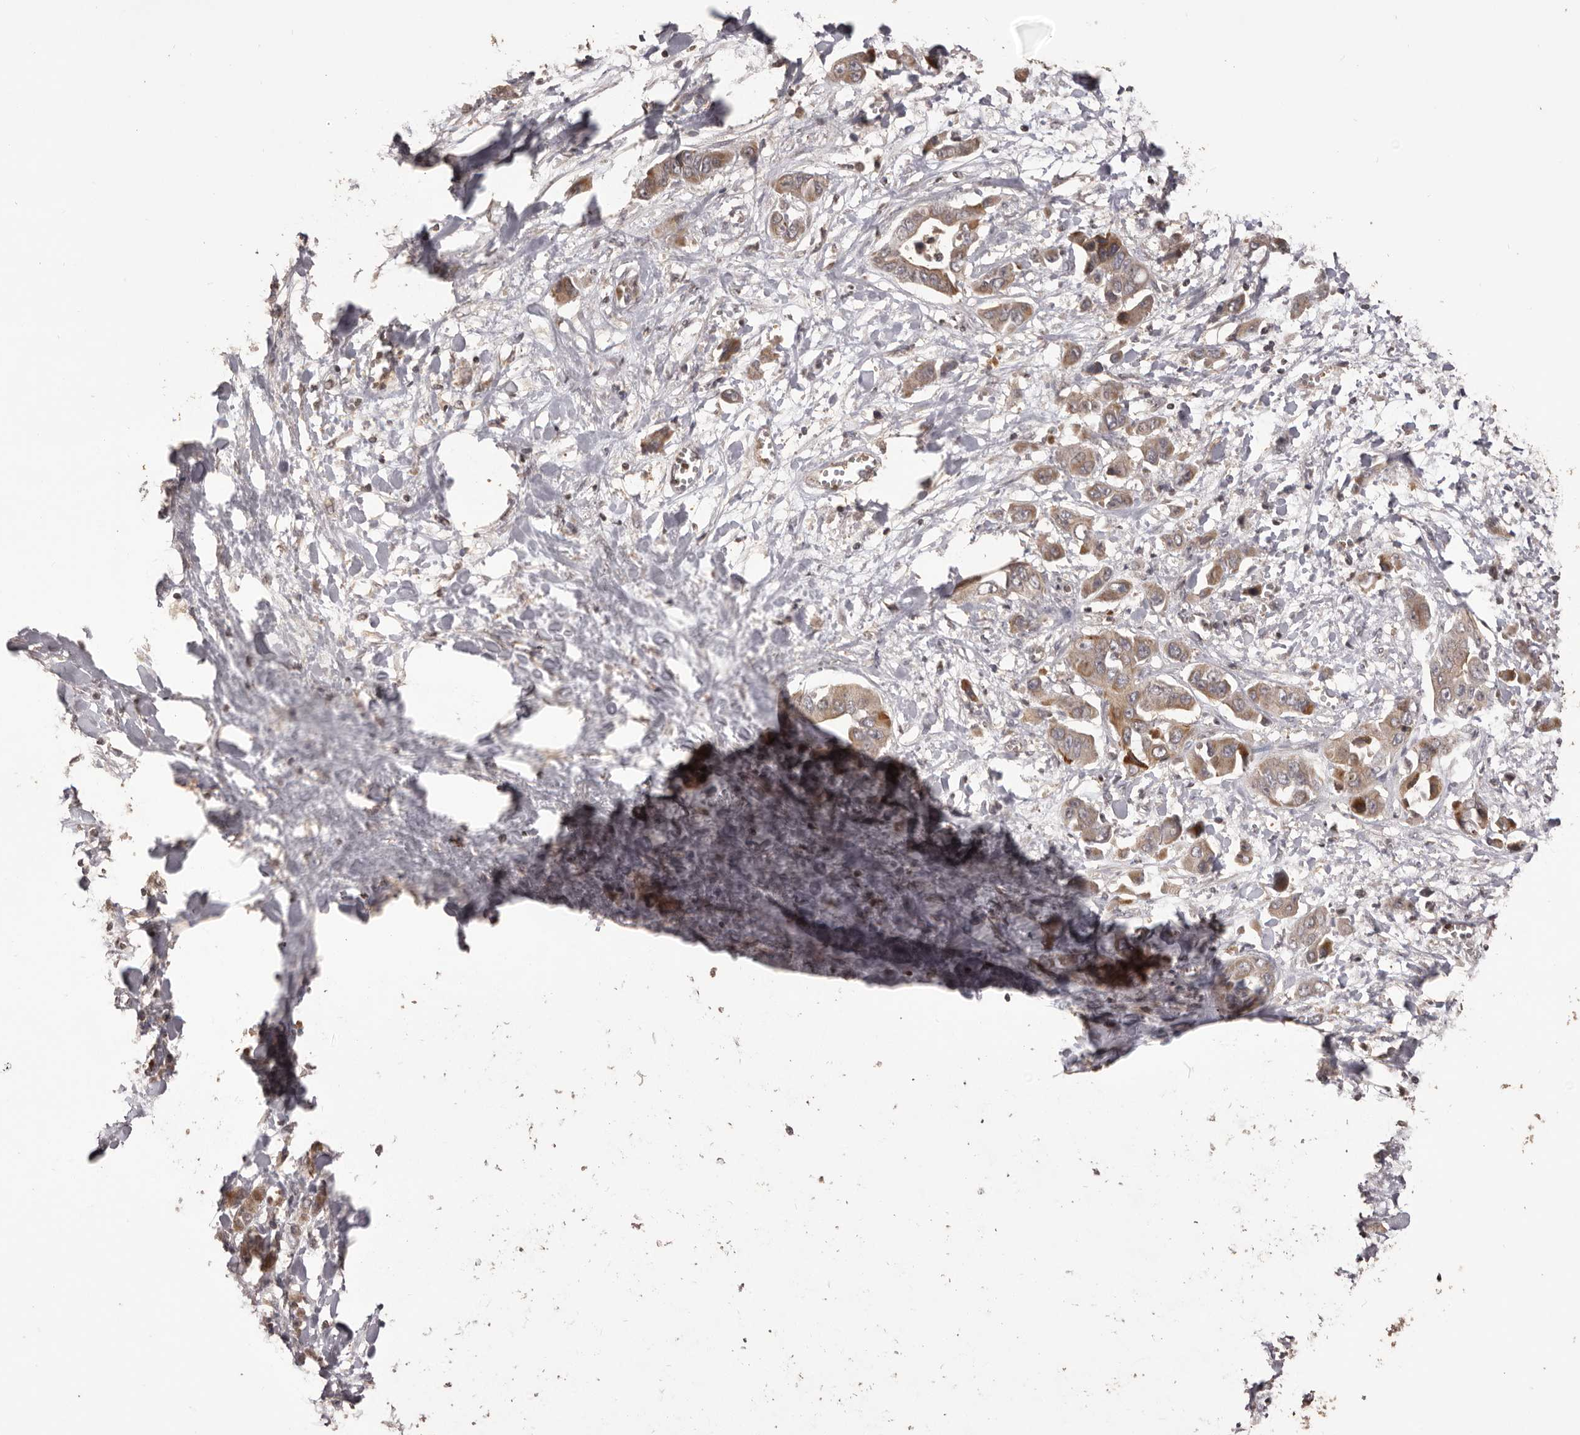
{"staining": {"intensity": "moderate", "quantity": "25%-75%", "location": "cytoplasmic/membranous"}, "tissue": "liver cancer", "cell_type": "Tumor cells", "image_type": "cancer", "snomed": [{"axis": "morphology", "description": "Cholangiocarcinoma"}, {"axis": "topography", "description": "Liver"}], "caption": "Tumor cells show moderate cytoplasmic/membranous positivity in approximately 25%-75% of cells in cholangiocarcinoma (liver).", "gene": "QRSL1", "patient": {"sex": "female", "age": 52}}